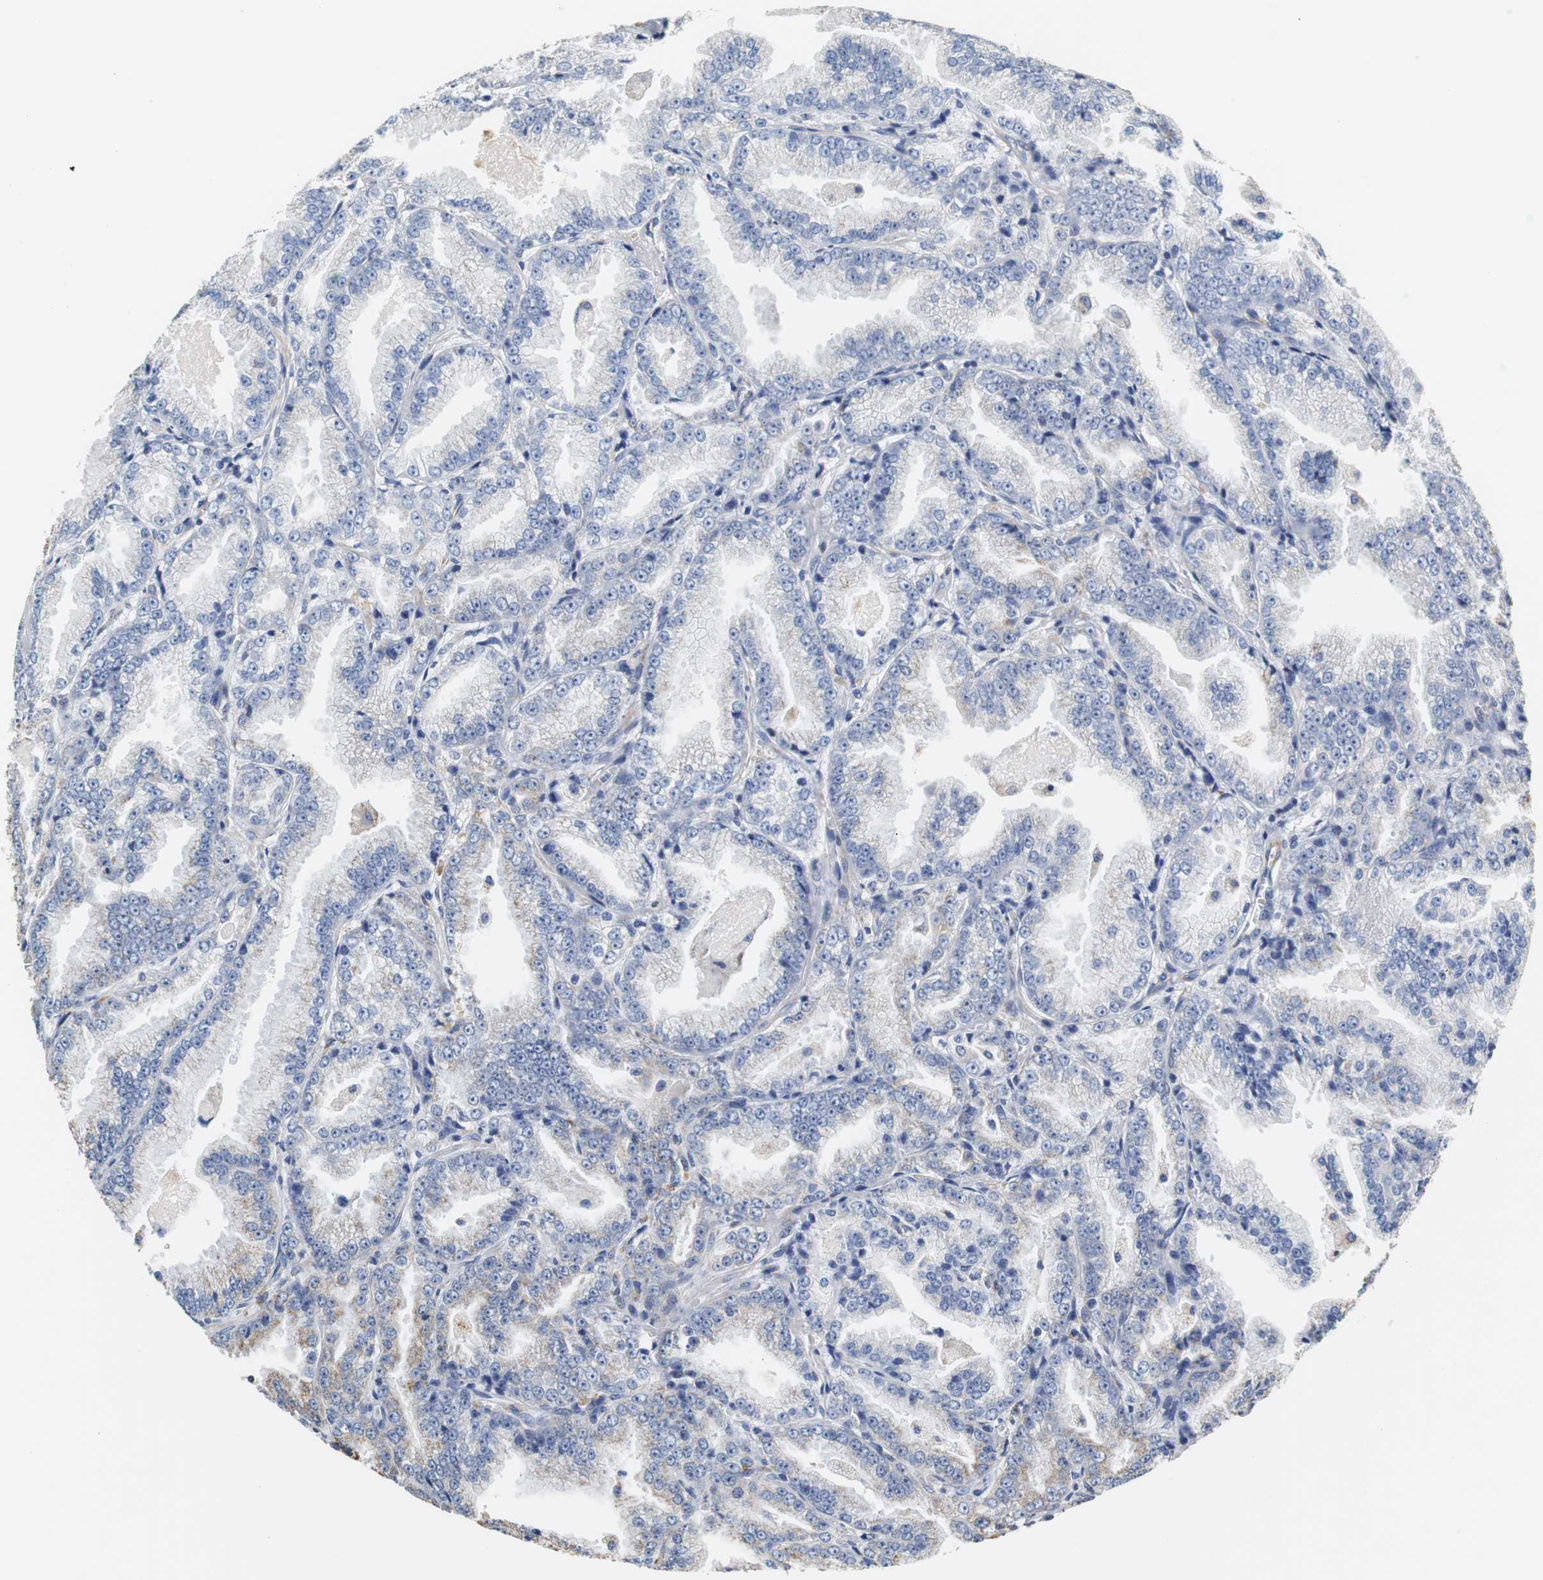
{"staining": {"intensity": "negative", "quantity": "none", "location": "none"}, "tissue": "prostate cancer", "cell_type": "Tumor cells", "image_type": "cancer", "snomed": [{"axis": "morphology", "description": "Adenocarcinoma, High grade"}, {"axis": "topography", "description": "Prostate"}], "caption": "Human prostate cancer stained for a protein using immunohistochemistry displays no staining in tumor cells.", "gene": "PCK1", "patient": {"sex": "male", "age": 61}}